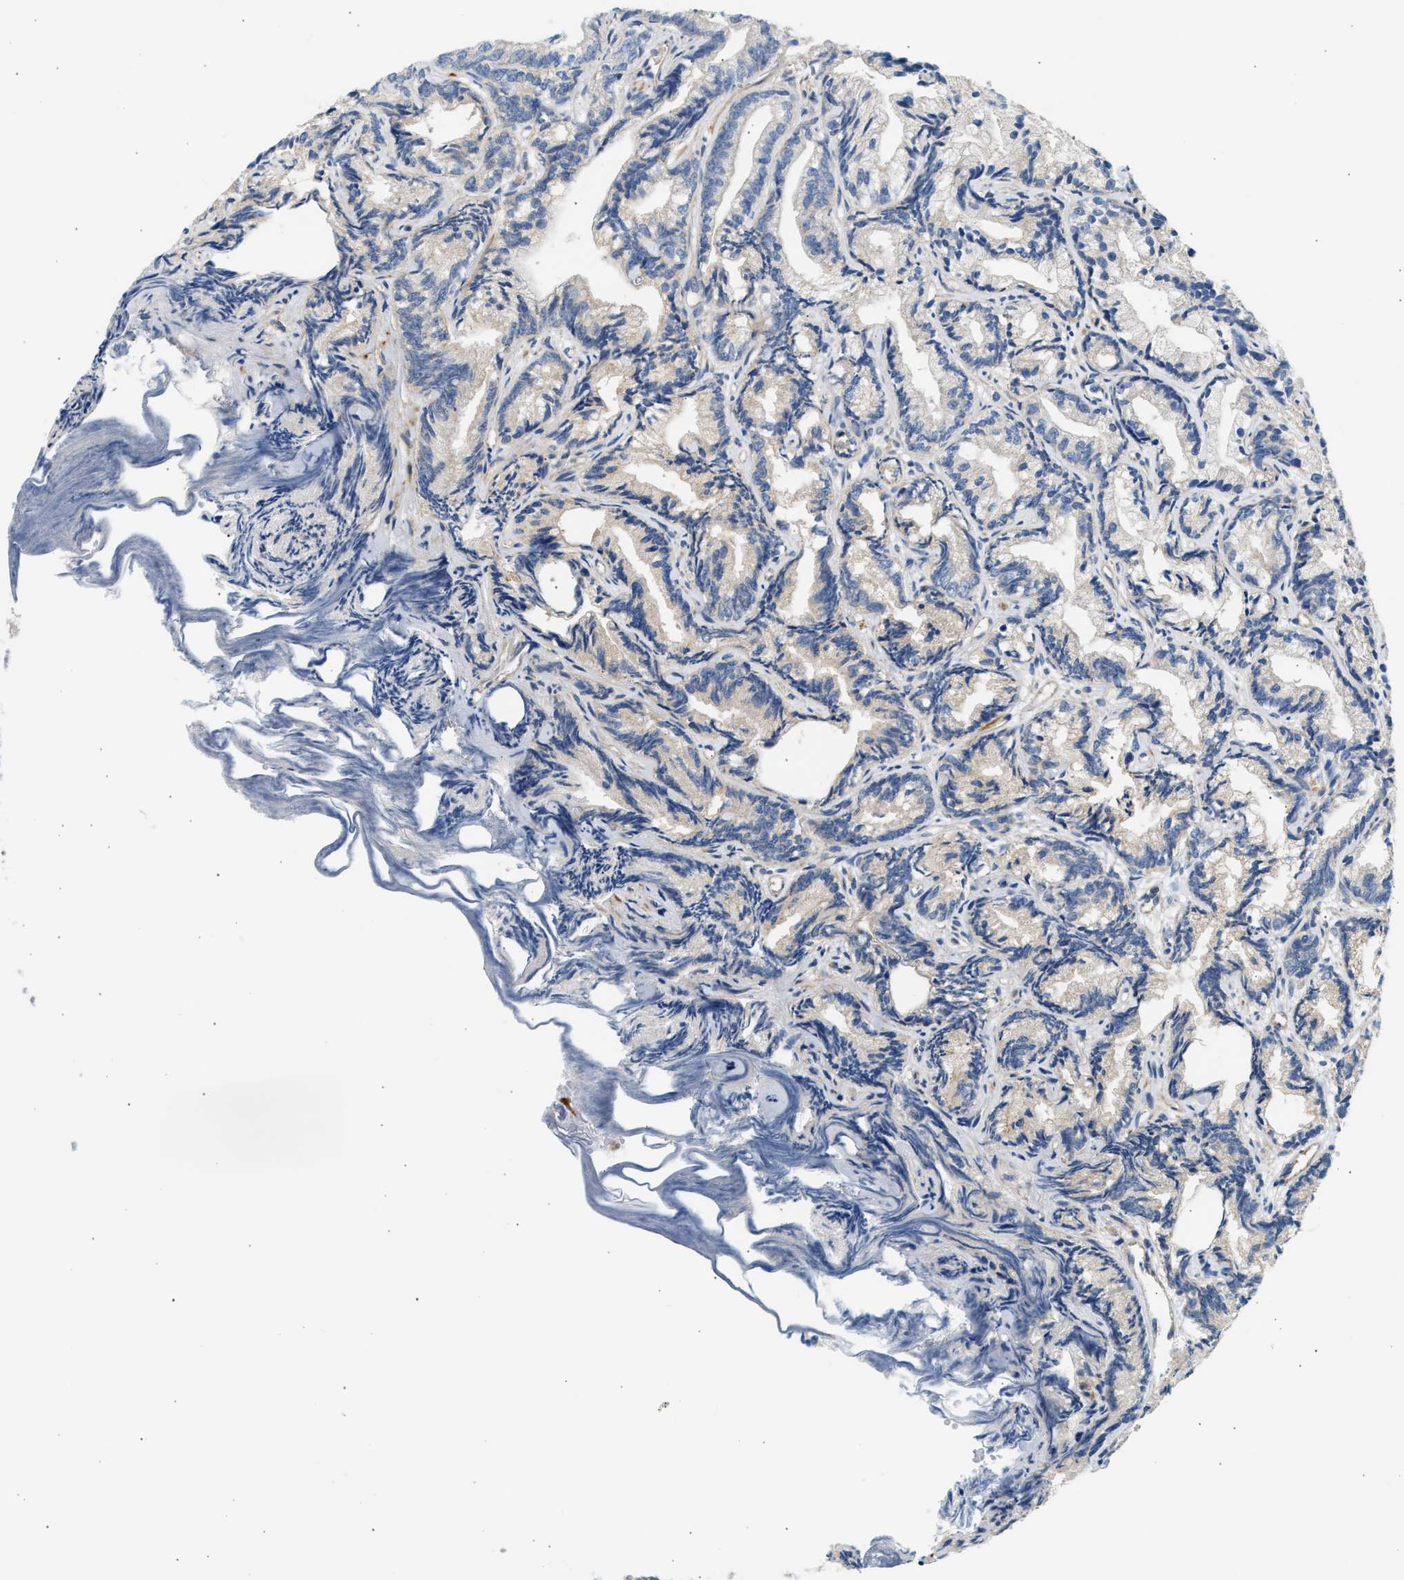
{"staining": {"intensity": "negative", "quantity": "none", "location": "none"}, "tissue": "prostate cancer", "cell_type": "Tumor cells", "image_type": "cancer", "snomed": [{"axis": "morphology", "description": "Adenocarcinoma, Low grade"}, {"axis": "topography", "description": "Prostate"}], "caption": "This micrograph is of prostate cancer (low-grade adenocarcinoma) stained with immunohistochemistry (IHC) to label a protein in brown with the nuclei are counter-stained blue. There is no staining in tumor cells.", "gene": "WDR31", "patient": {"sex": "male", "age": 89}}